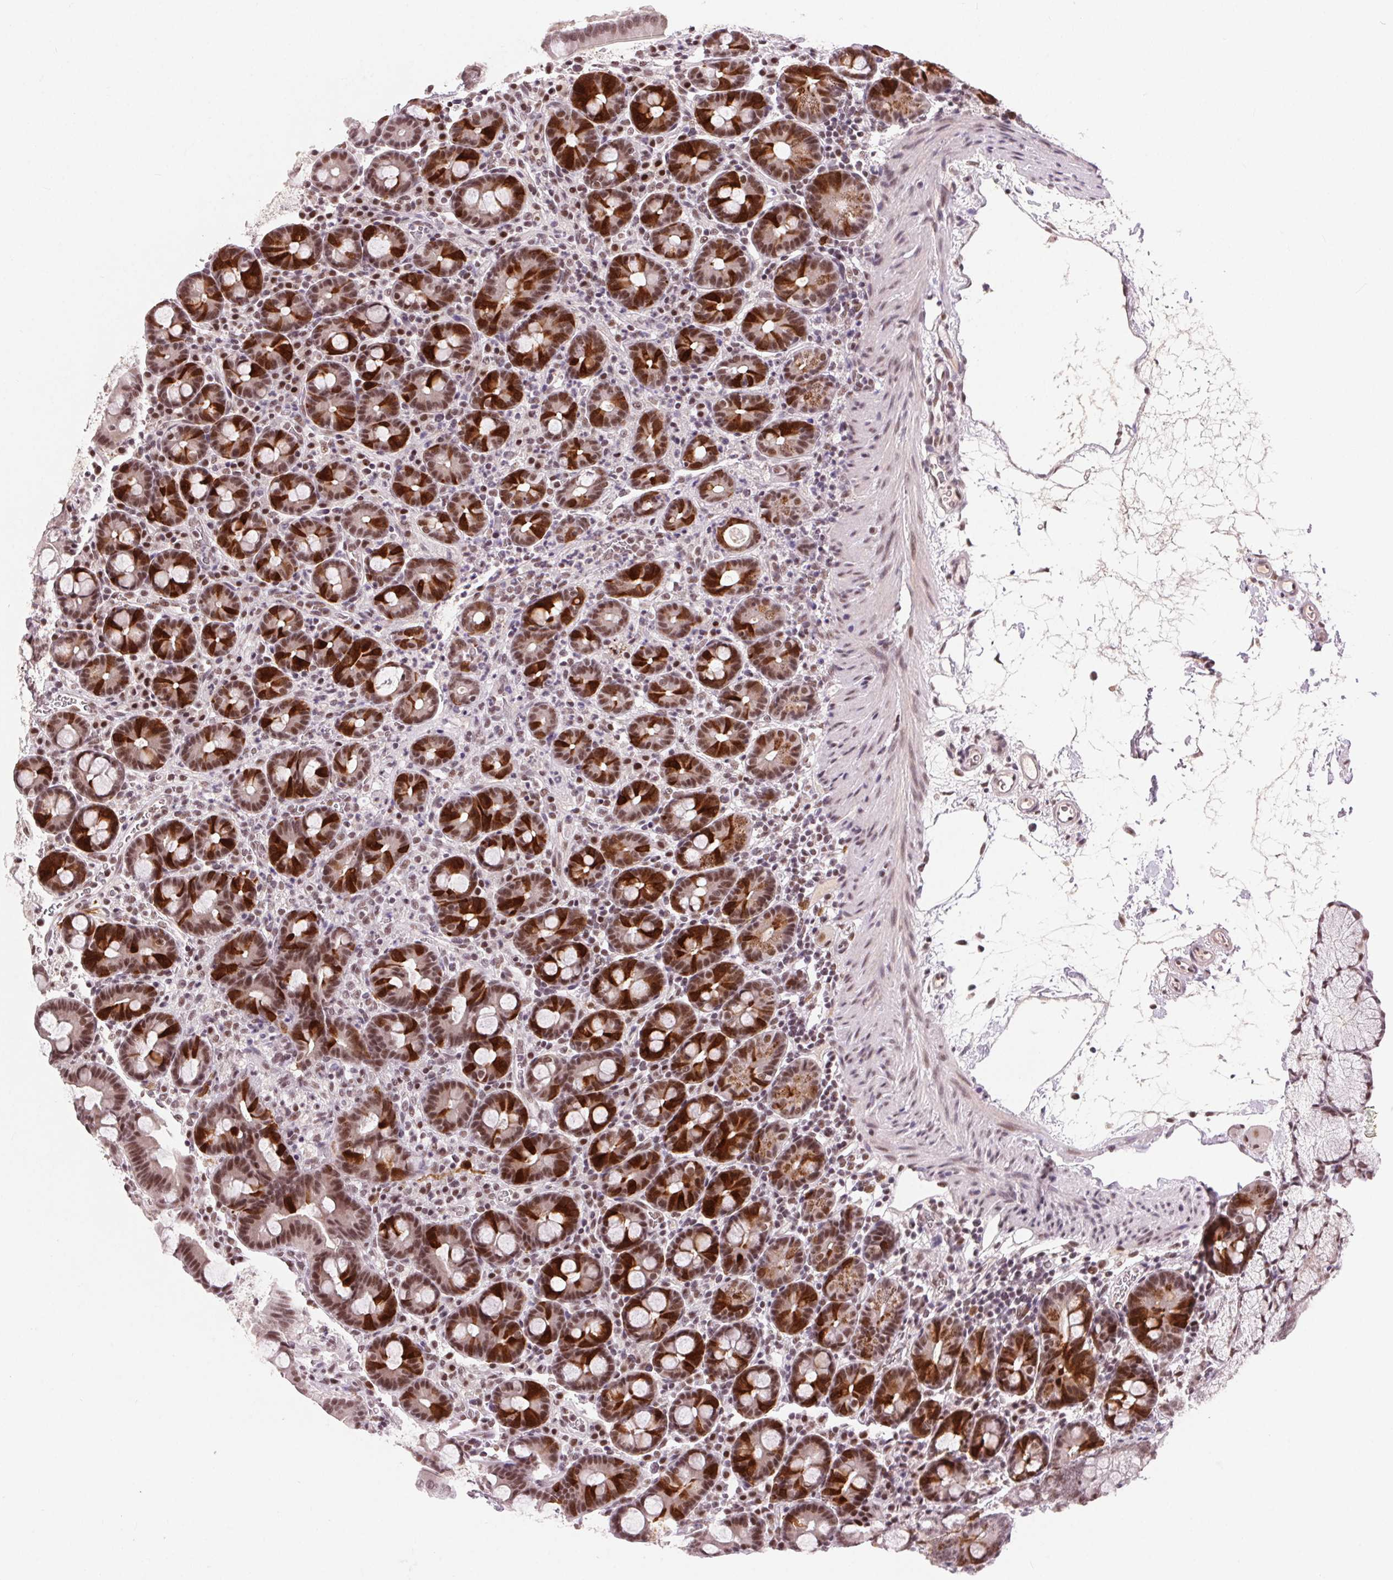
{"staining": {"intensity": "strong", "quantity": "25%-75%", "location": "cytoplasmic/membranous,nuclear"}, "tissue": "duodenum", "cell_type": "Glandular cells", "image_type": "normal", "snomed": [{"axis": "morphology", "description": "Normal tissue, NOS"}, {"axis": "topography", "description": "Pancreas"}, {"axis": "topography", "description": "Duodenum"}], "caption": "Duodenum stained with immunohistochemistry shows strong cytoplasmic/membranous,nuclear positivity in approximately 25%-75% of glandular cells.", "gene": "CD2BP2", "patient": {"sex": "male", "age": 59}}